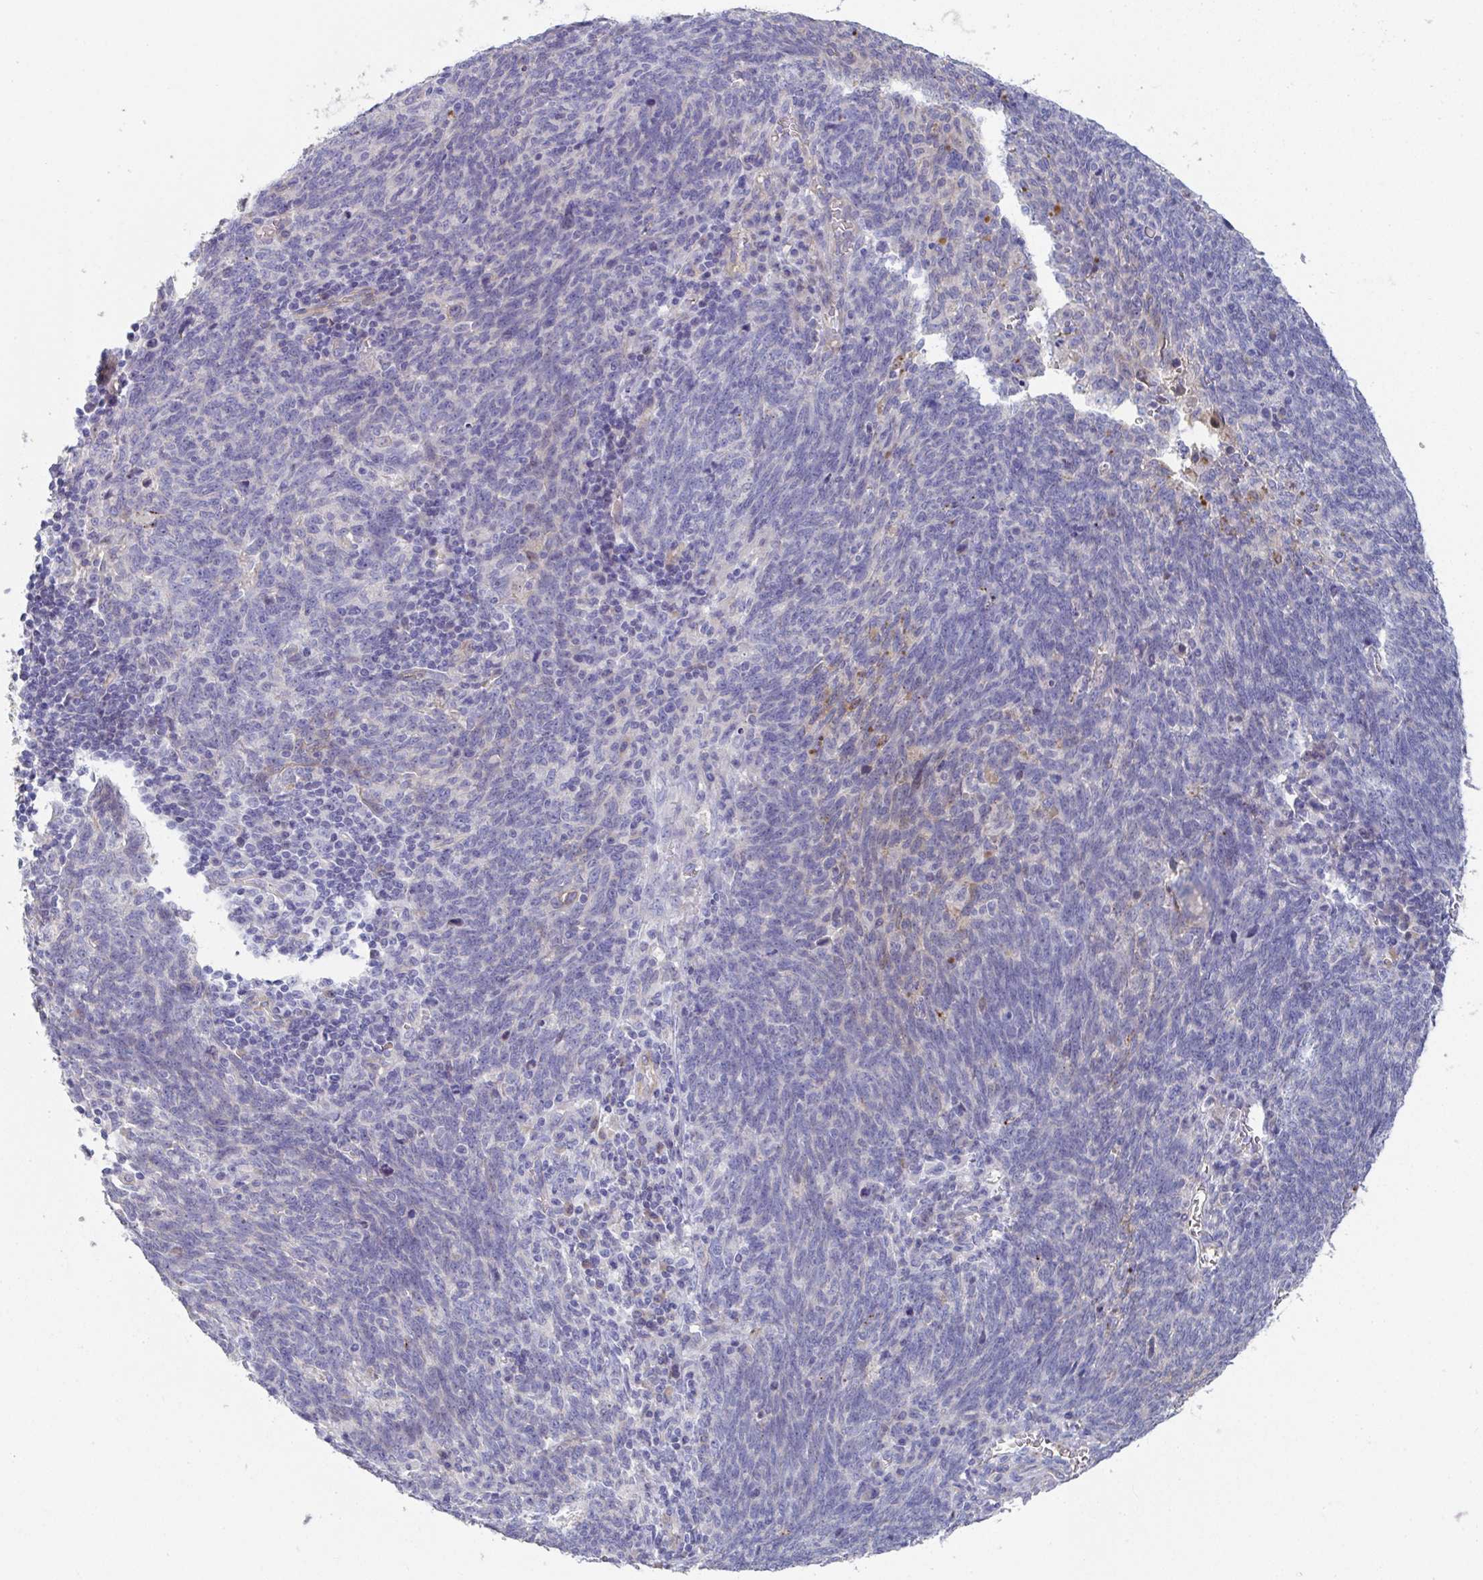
{"staining": {"intensity": "negative", "quantity": "none", "location": "none"}, "tissue": "lung cancer", "cell_type": "Tumor cells", "image_type": "cancer", "snomed": [{"axis": "morphology", "description": "Squamous cell carcinoma, NOS"}, {"axis": "topography", "description": "Lung"}], "caption": "IHC image of neoplastic tissue: human lung cancer stained with DAB demonstrates no significant protein positivity in tumor cells.", "gene": "ANO5", "patient": {"sex": "female", "age": 72}}